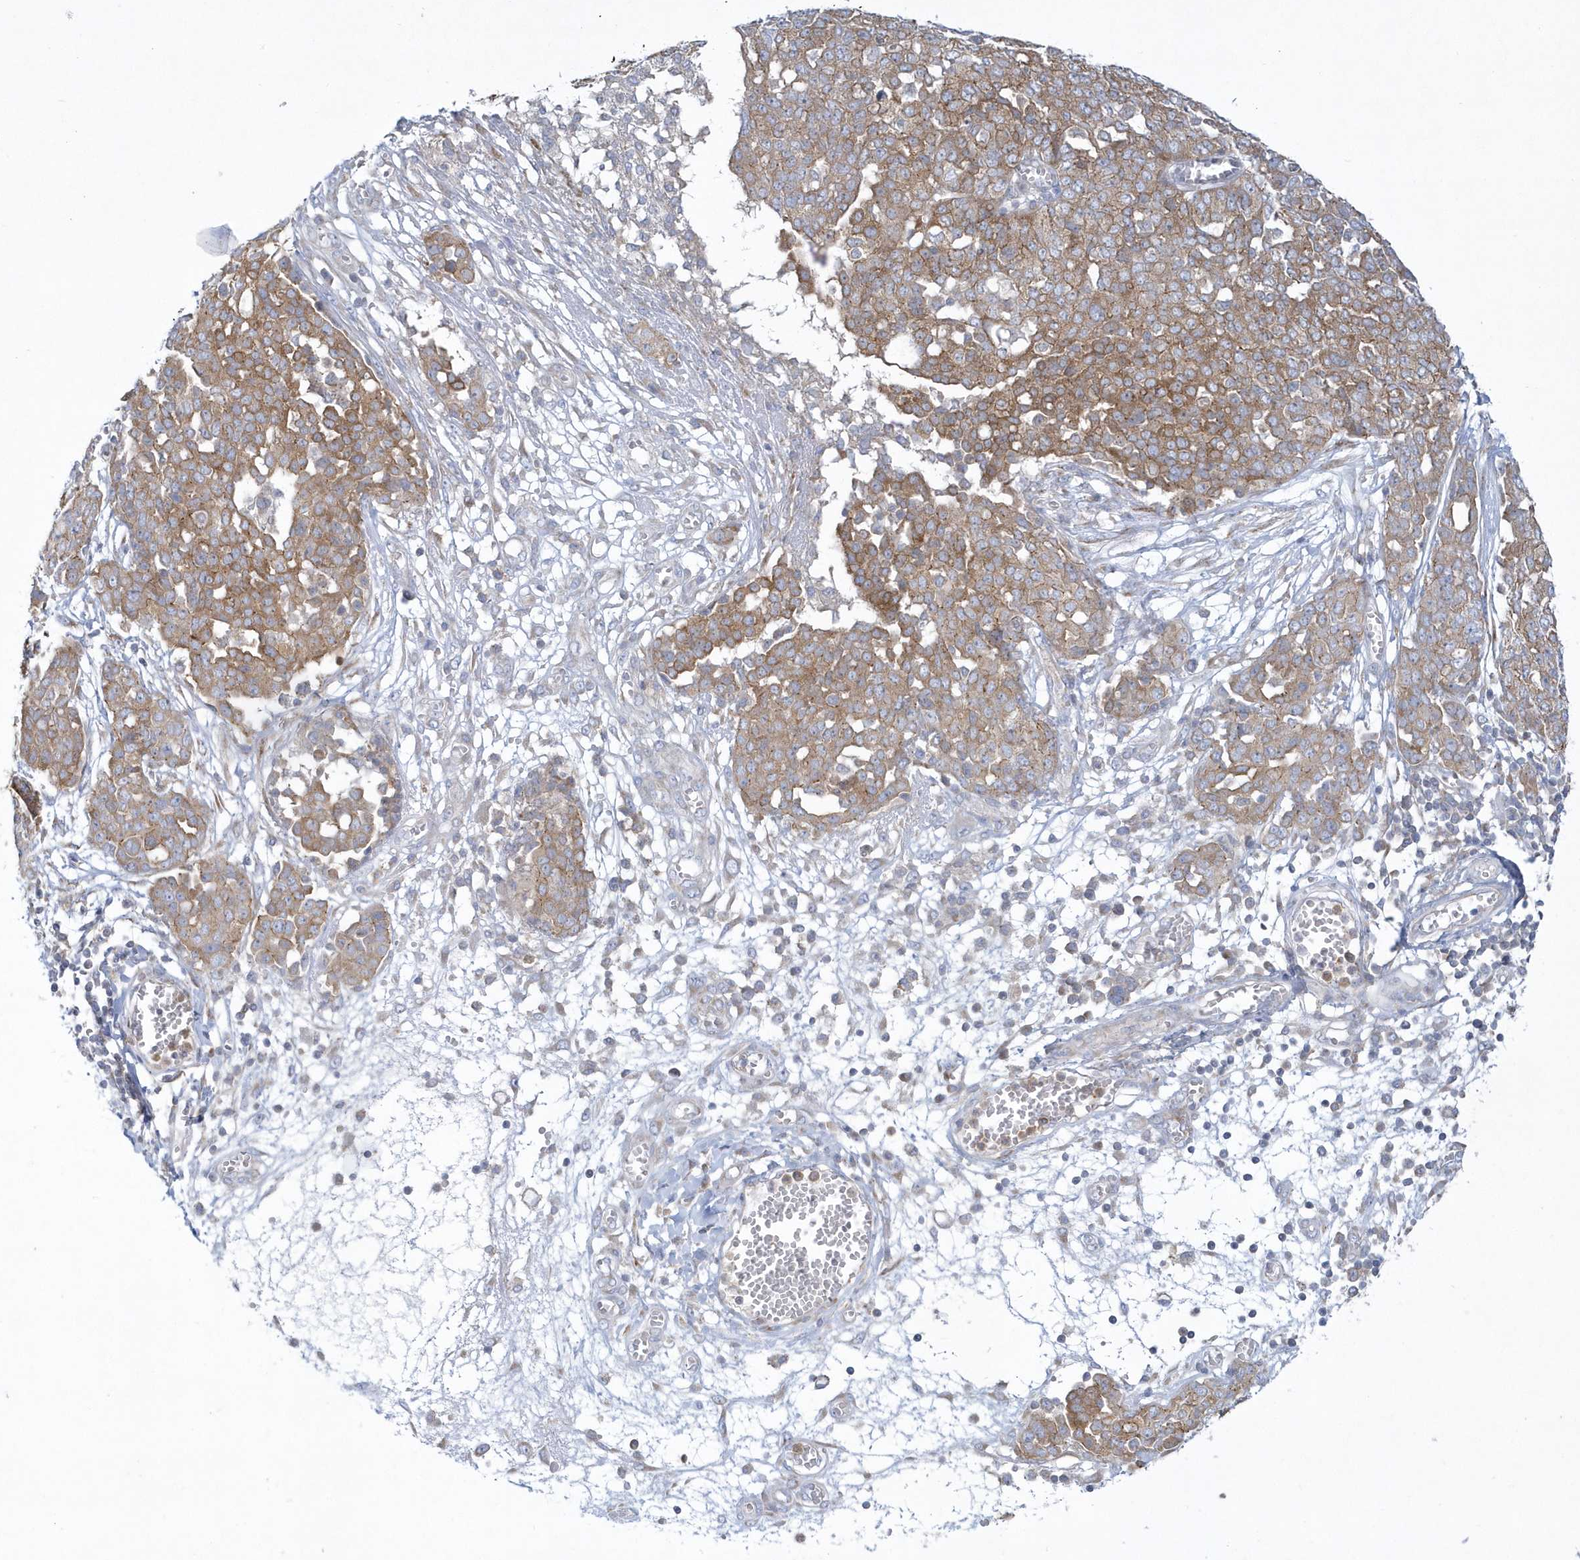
{"staining": {"intensity": "moderate", "quantity": ">75%", "location": "cytoplasmic/membranous"}, "tissue": "ovarian cancer", "cell_type": "Tumor cells", "image_type": "cancer", "snomed": [{"axis": "morphology", "description": "Cystadenocarcinoma, serous, NOS"}, {"axis": "topography", "description": "Soft tissue"}, {"axis": "topography", "description": "Ovary"}], "caption": "Tumor cells show moderate cytoplasmic/membranous positivity in about >75% of cells in serous cystadenocarcinoma (ovarian). (Stains: DAB (3,3'-diaminobenzidine) in brown, nuclei in blue, Microscopy: brightfield microscopy at high magnification).", "gene": "DNAJC18", "patient": {"sex": "female", "age": 57}}